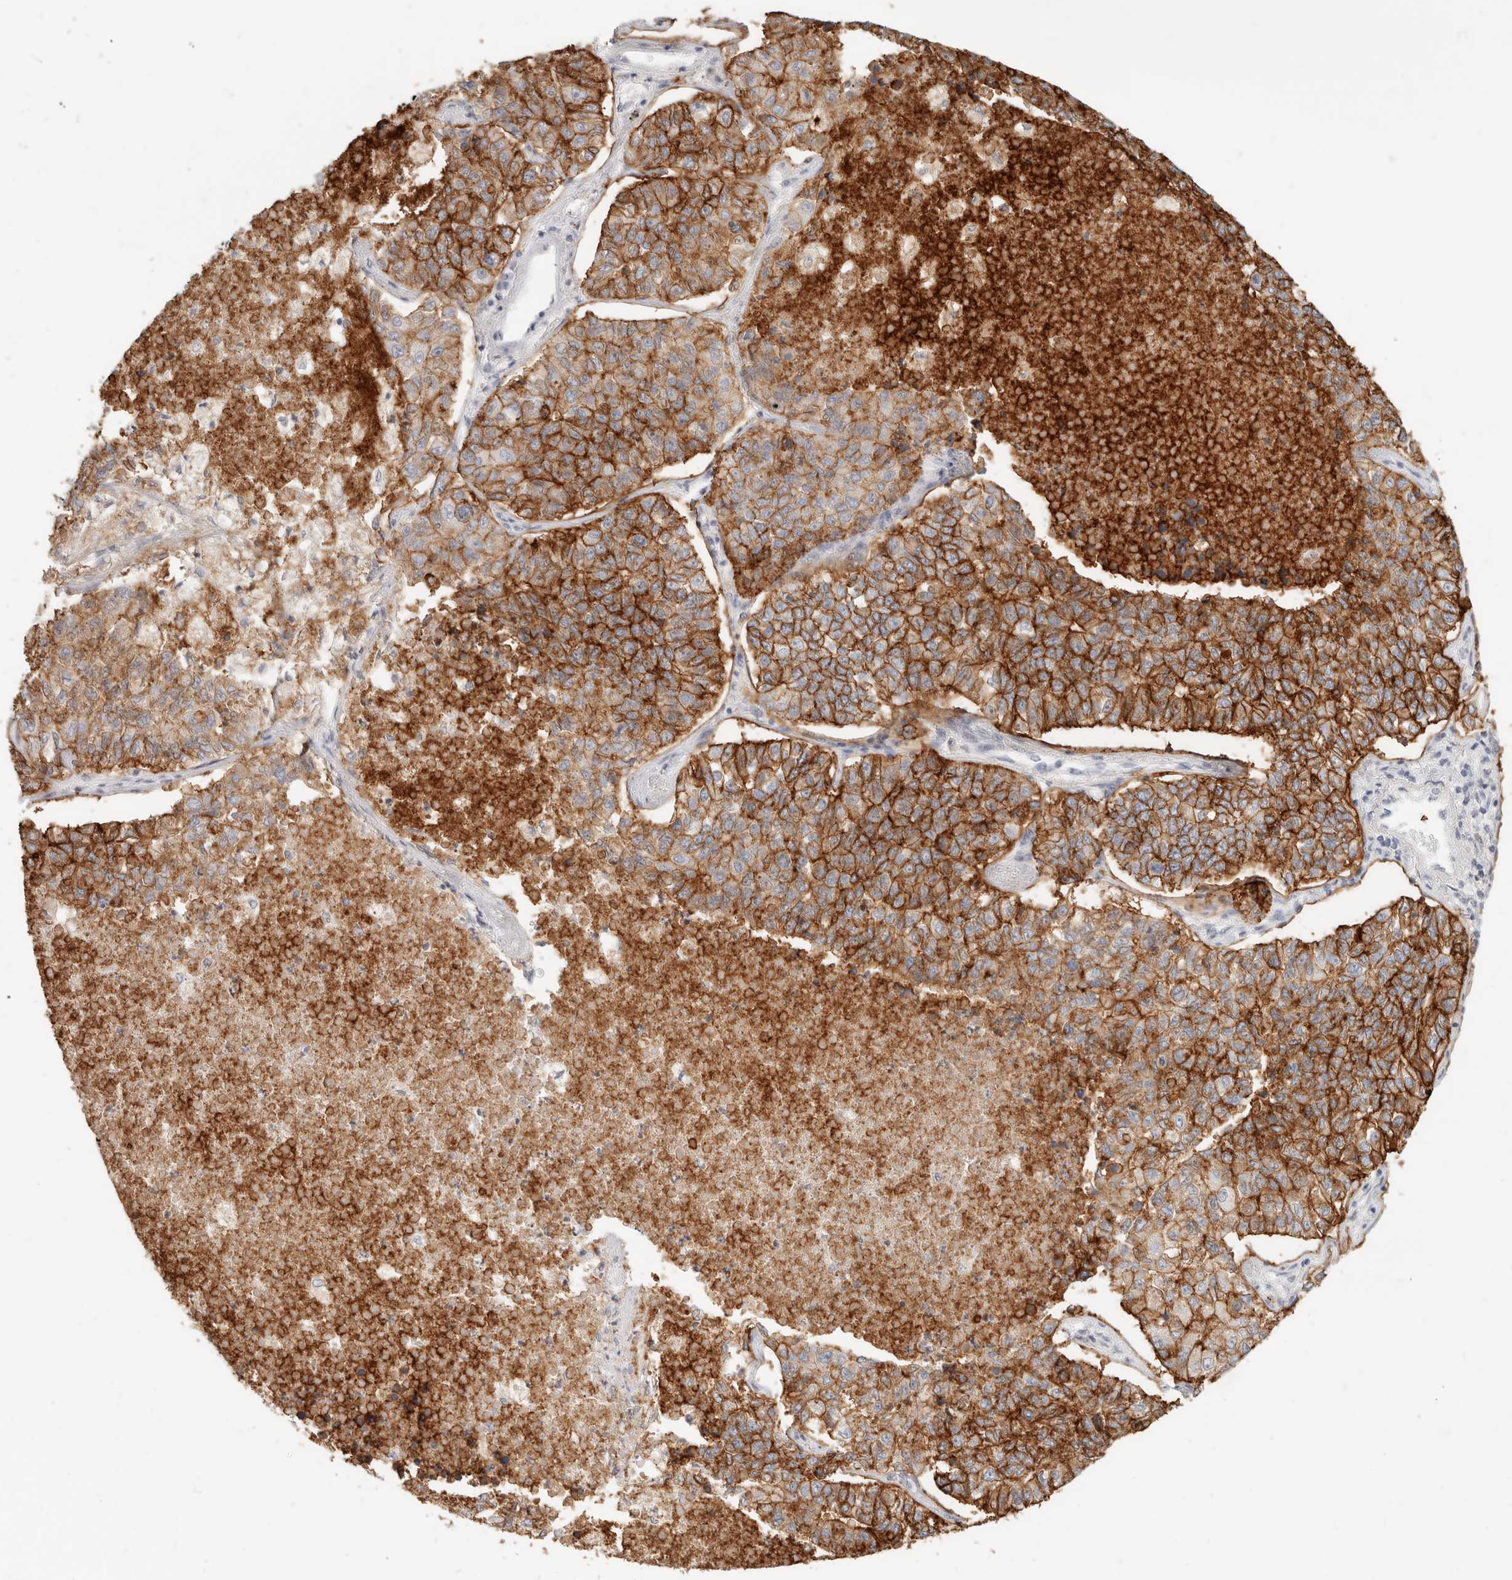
{"staining": {"intensity": "strong", "quantity": ">75%", "location": "cytoplasmic/membranous"}, "tissue": "lung cancer", "cell_type": "Tumor cells", "image_type": "cancer", "snomed": [{"axis": "morphology", "description": "Adenocarcinoma, NOS"}, {"axis": "topography", "description": "Lung"}], "caption": "Immunohistochemistry (IHC) micrograph of lung cancer stained for a protein (brown), which shows high levels of strong cytoplasmic/membranous positivity in about >75% of tumor cells.", "gene": "EPCAM", "patient": {"sex": "male", "age": 49}}